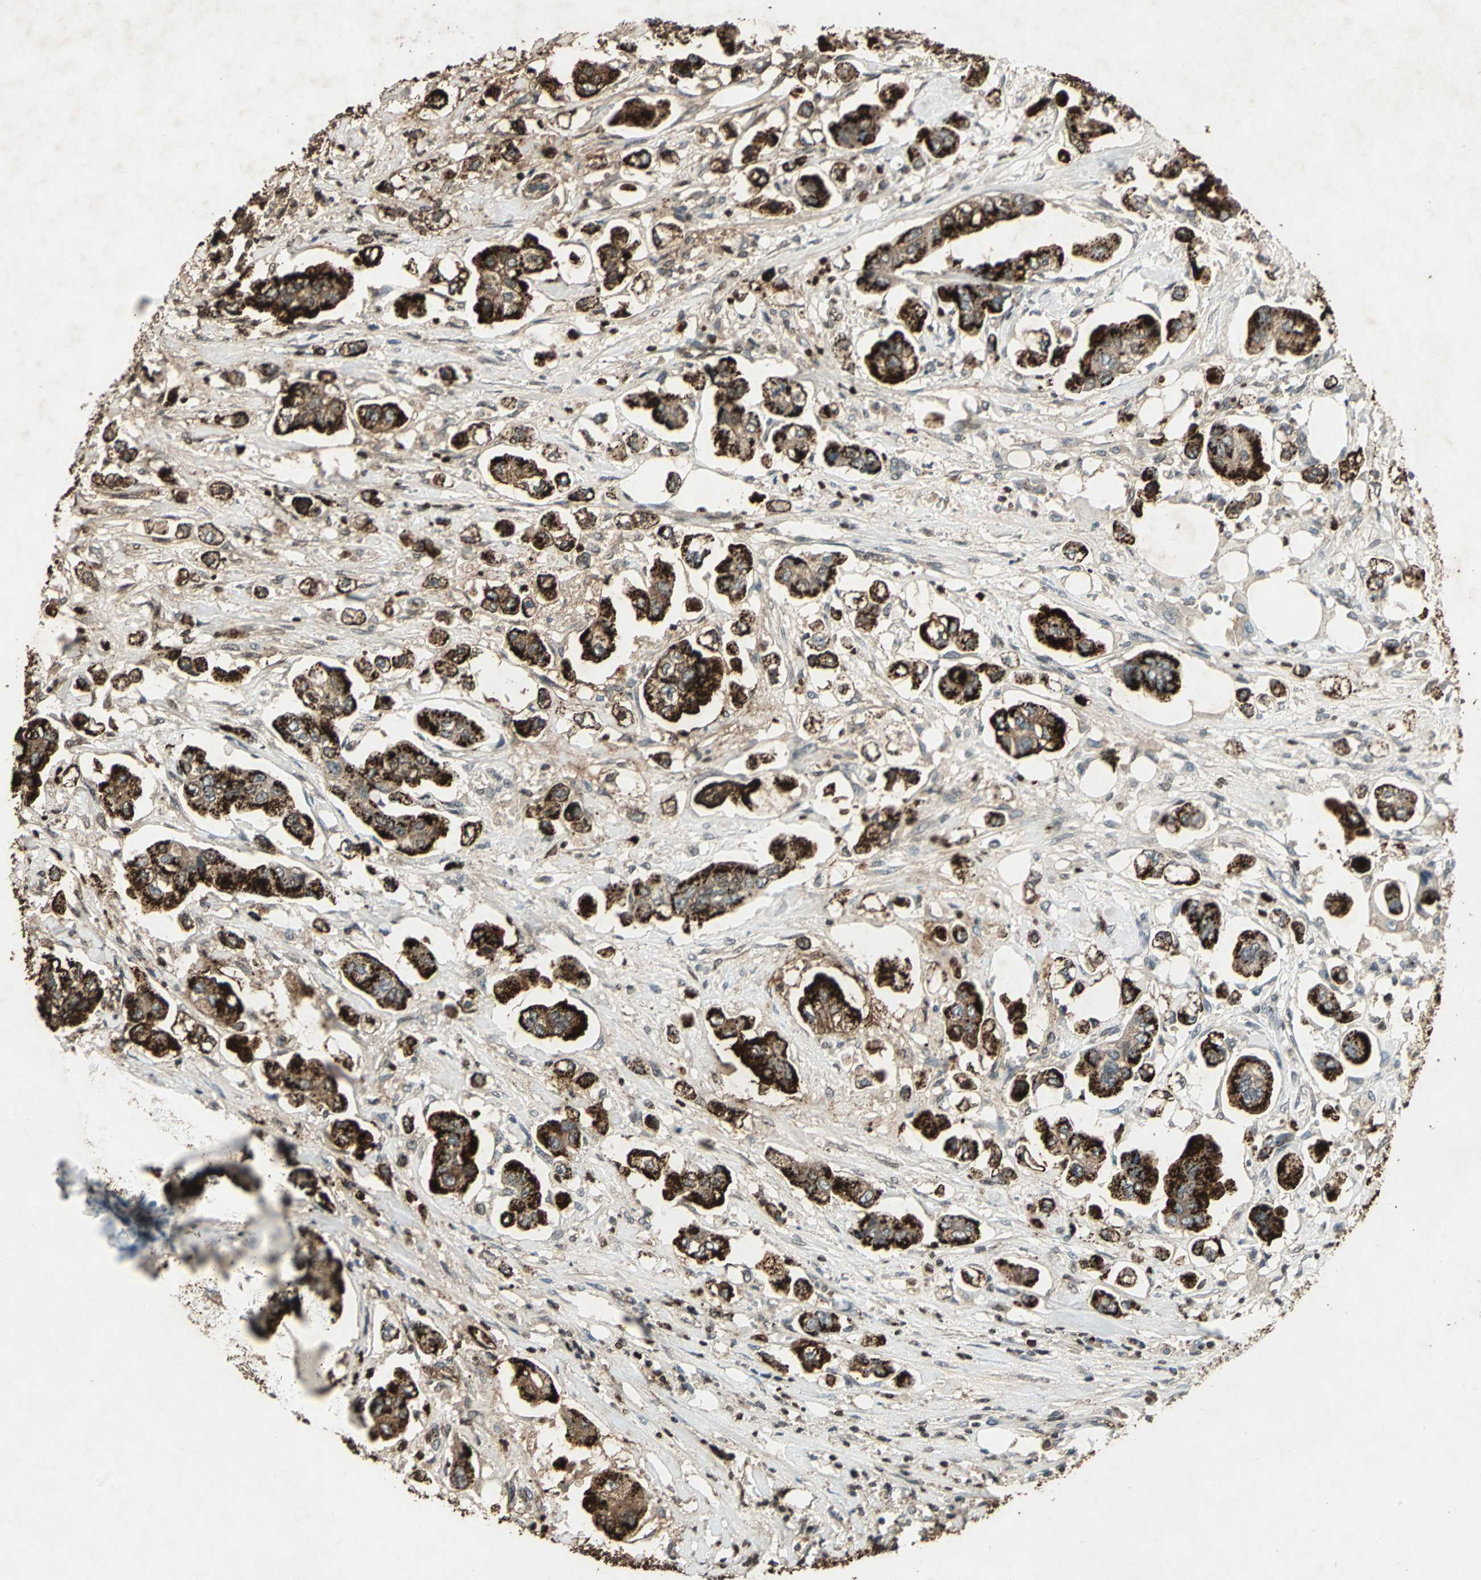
{"staining": {"intensity": "strong", "quantity": ">75%", "location": "cytoplasmic/membranous"}, "tissue": "stomach cancer", "cell_type": "Tumor cells", "image_type": "cancer", "snomed": [{"axis": "morphology", "description": "Adenocarcinoma, NOS"}, {"axis": "topography", "description": "Stomach"}], "caption": "DAB immunohistochemical staining of human stomach cancer (adenocarcinoma) displays strong cytoplasmic/membranous protein expression in approximately >75% of tumor cells.", "gene": "CAMK2B", "patient": {"sex": "male", "age": 62}}